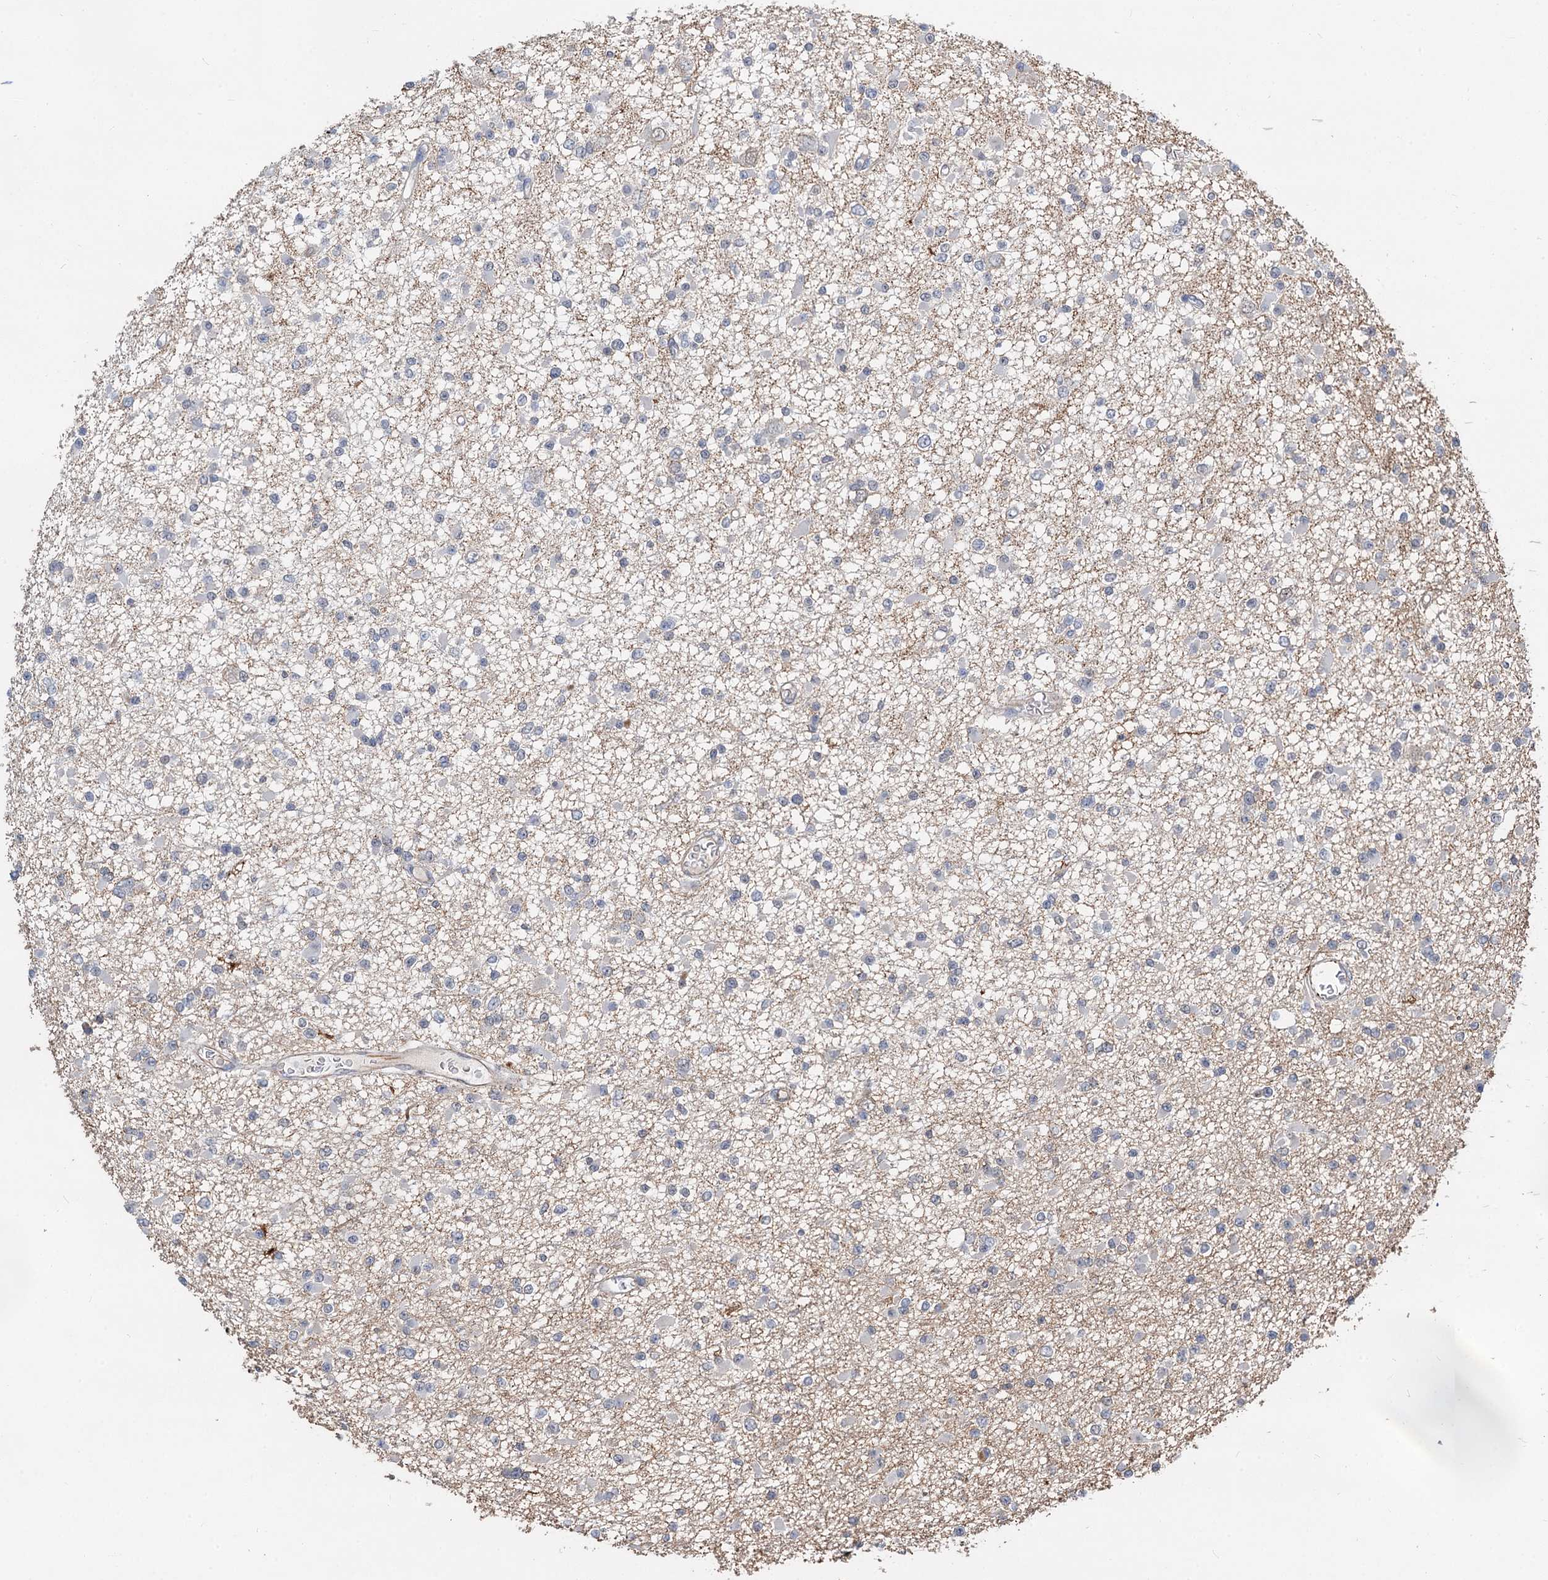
{"staining": {"intensity": "negative", "quantity": "none", "location": "none"}, "tissue": "glioma", "cell_type": "Tumor cells", "image_type": "cancer", "snomed": [{"axis": "morphology", "description": "Glioma, malignant, Low grade"}, {"axis": "topography", "description": "Brain"}], "caption": "High magnification brightfield microscopy of malignant low-grade glioma stained with DAB (brown) and counterstained with hematoxylin (blue): tumor cells show no significant positivity. (DAB immunohistochemistry (IHC), high magnification).", "gene": "TMA16", "patient": {"sex": "female", "age": 22}}